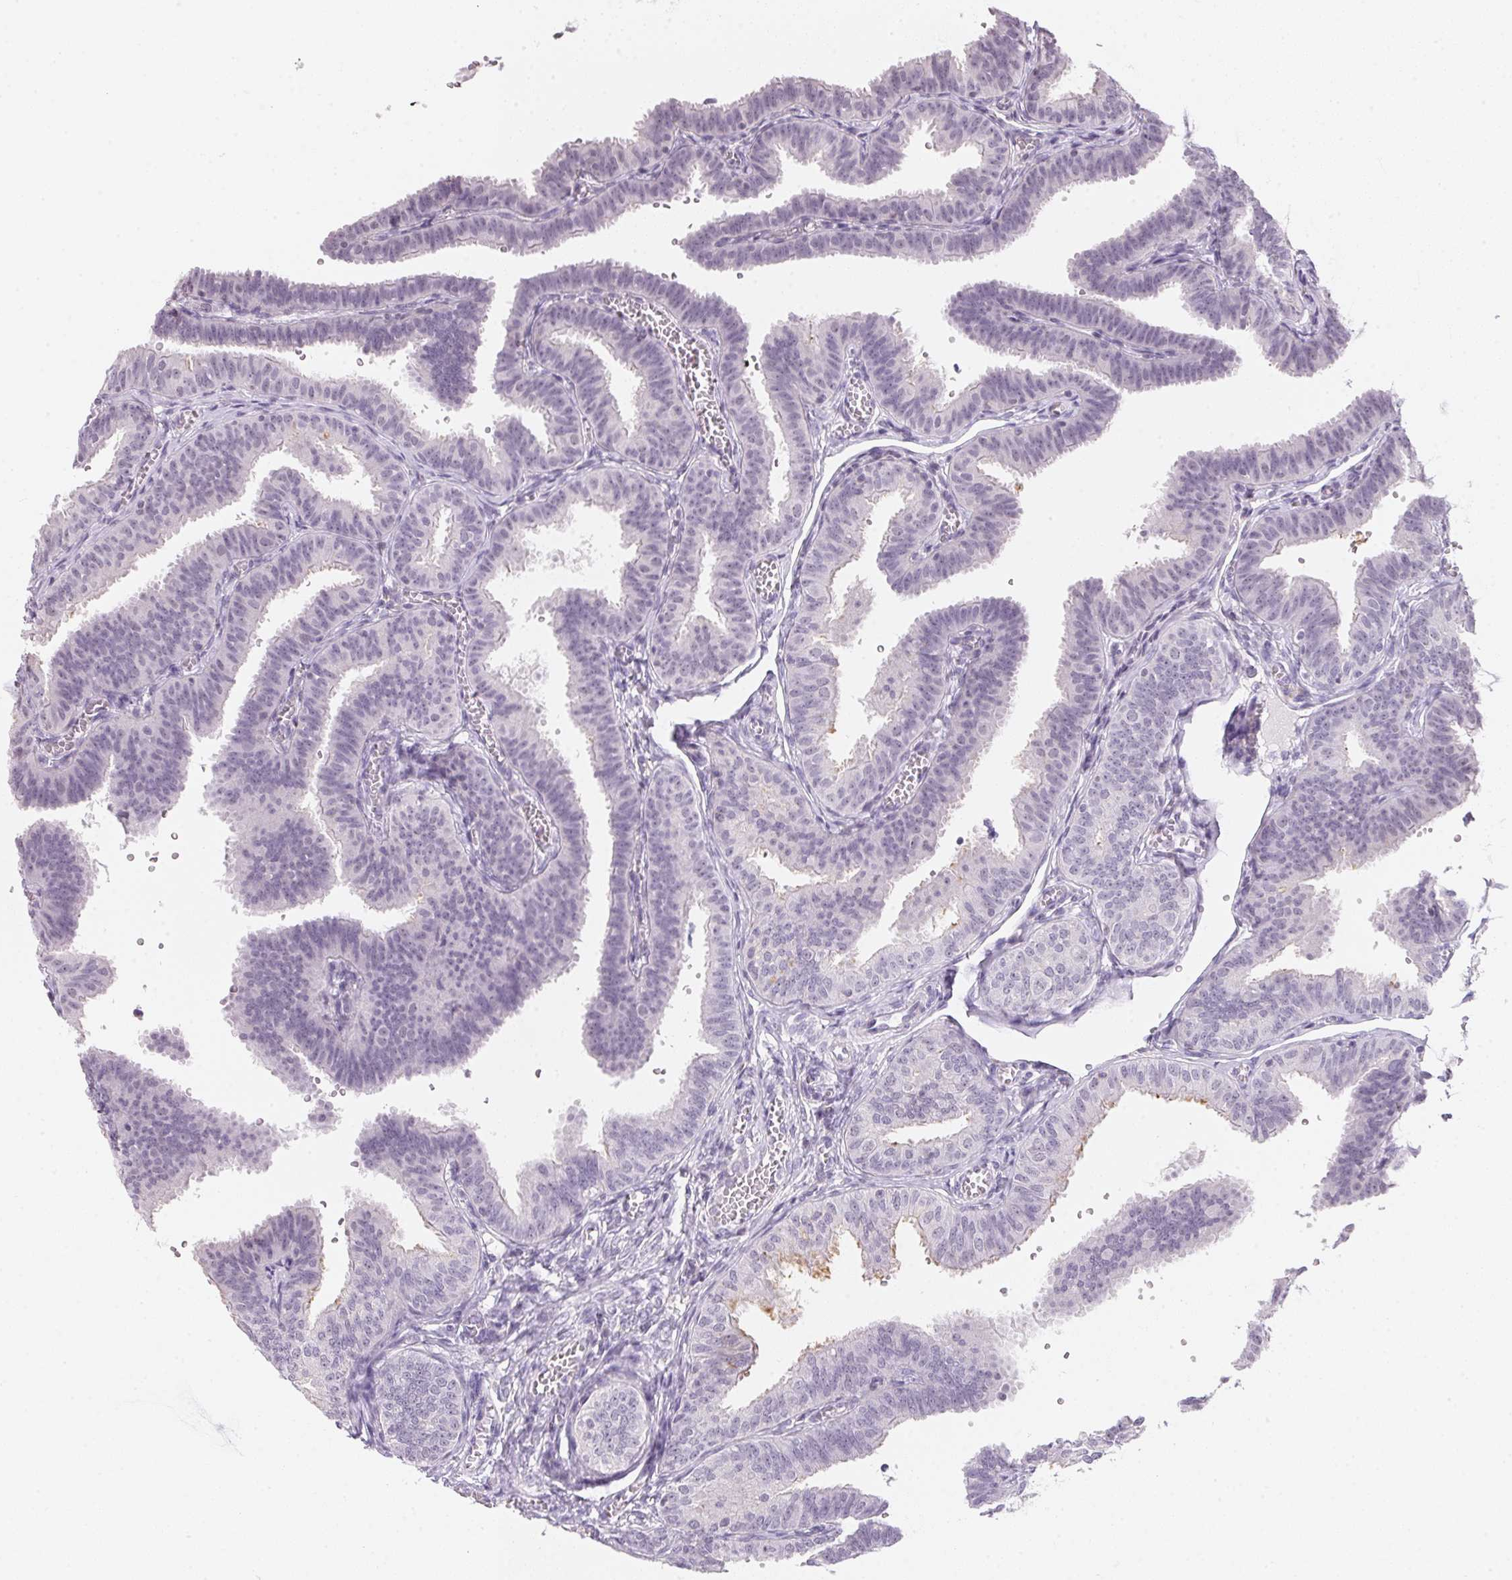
{"staining": {"intensity": "negative", "quantity": "none", "location": "none"}, "tissue": "fallopian tube", "cell_type": "Glandular cells", "image_type": "normal", "snomed": [{"axis": "morphology", "description": "Normal tissue, NOS"}, {"axis": "topography", "description": "Fallopian tube"}], "caption": "Immunohistochemistry of unremarkable human fallopian tube shows no positivity in glandular cells. (DAB immunohistochemistry with hematoxylin counter stain).", "gene": "GIPC2", "patient": {"sex": "female", "age": 25}}